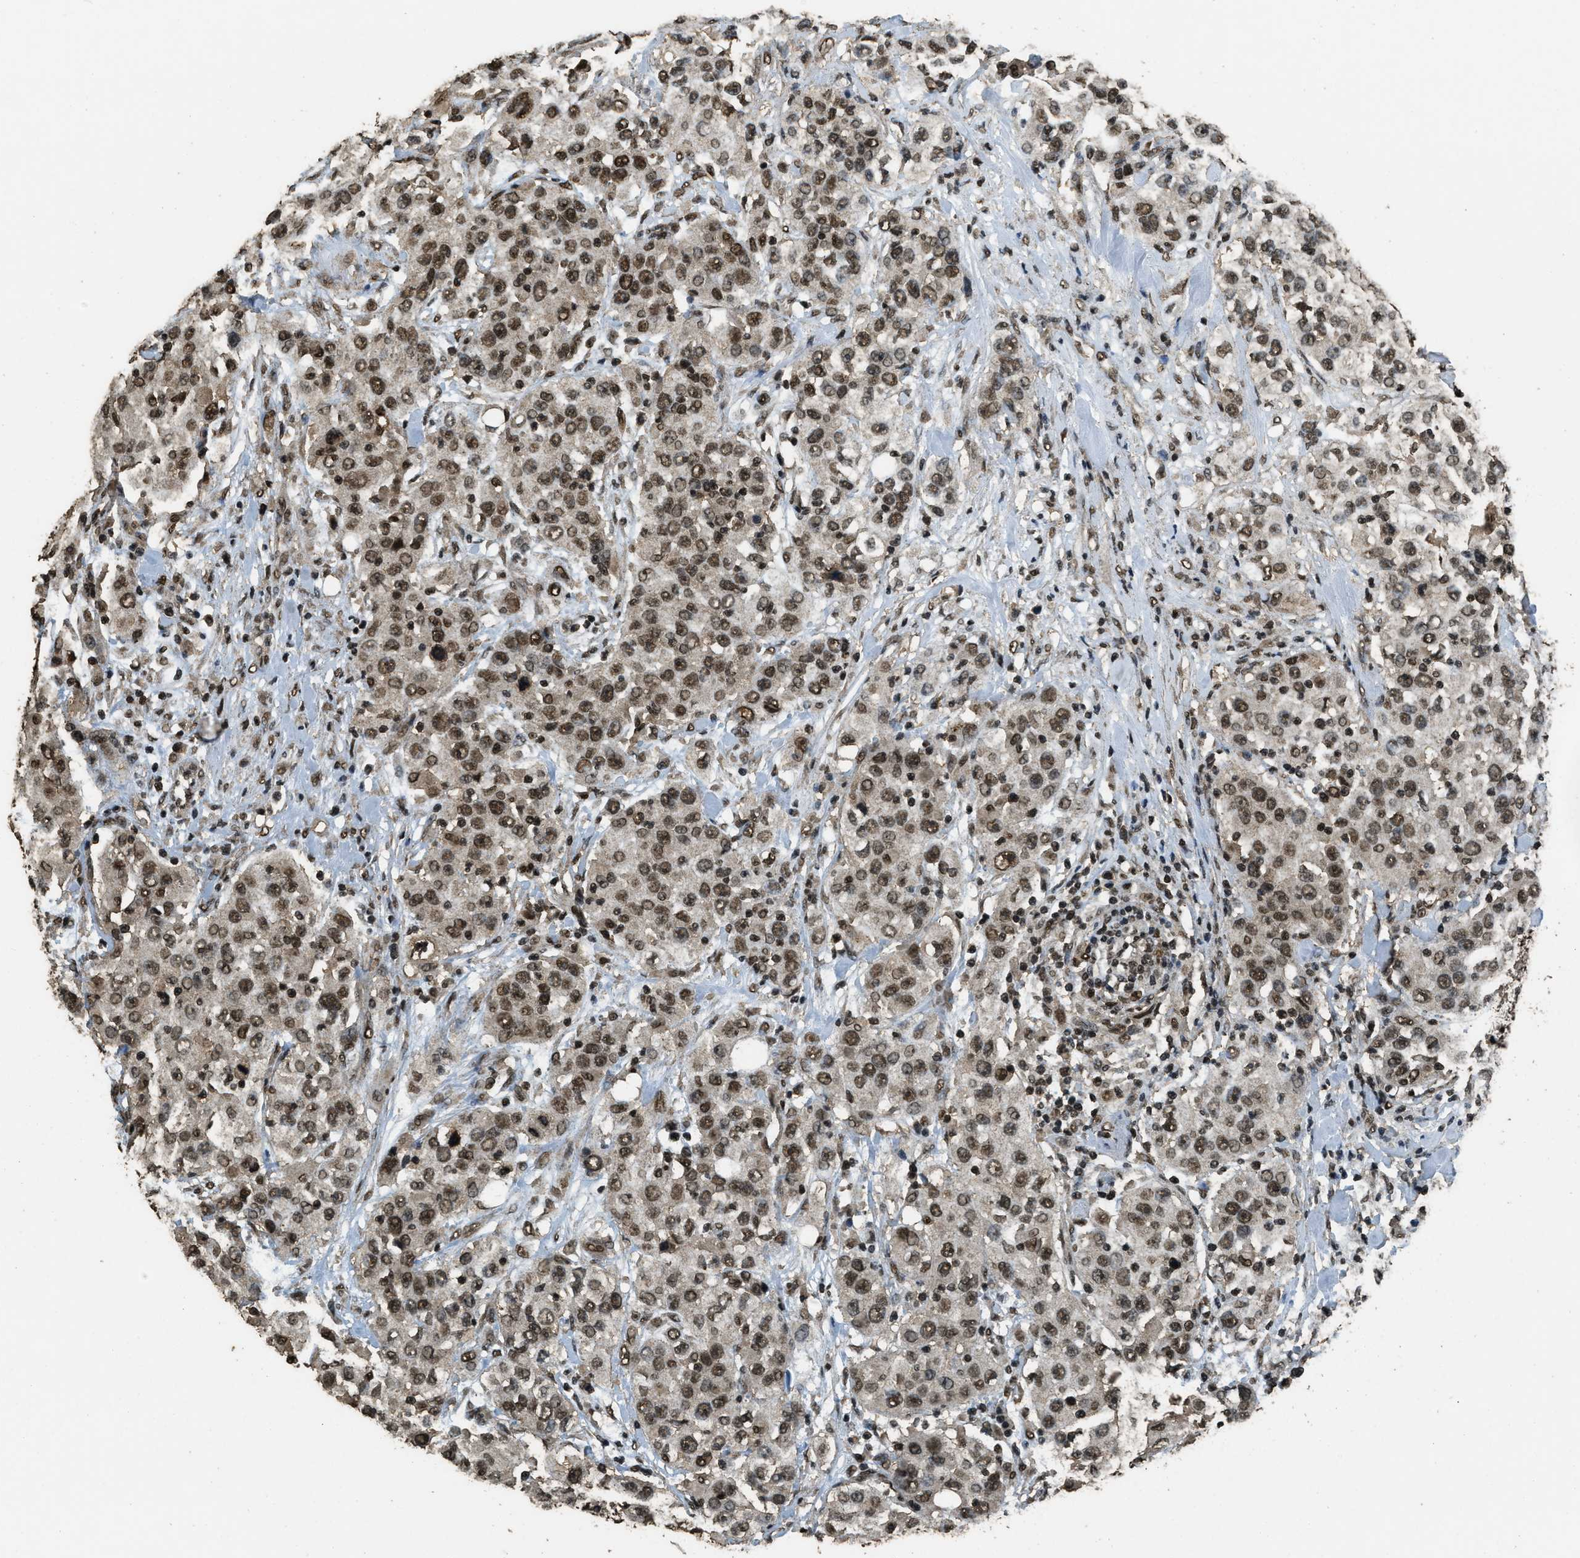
{"staining": {"intensity": "strong", "quantity": ">75%", "location": "nuclear"}, "tissue": "urothelial cancer", "cell_type": "Tumor cells", "image_type": "cancer", "snomed": [{"axis": "morphology", "description": "Urothelial carcinoma, High grade"}, {"axis": "topography", "description": "Urinary bladder"}], "caption": "Urothelial cancer stained with a brown dye reveals strong nuclear positive positivity in about >75% of tumor cells.", "gene": "MYB", "patient": {"sex": "female", "age": 80}}